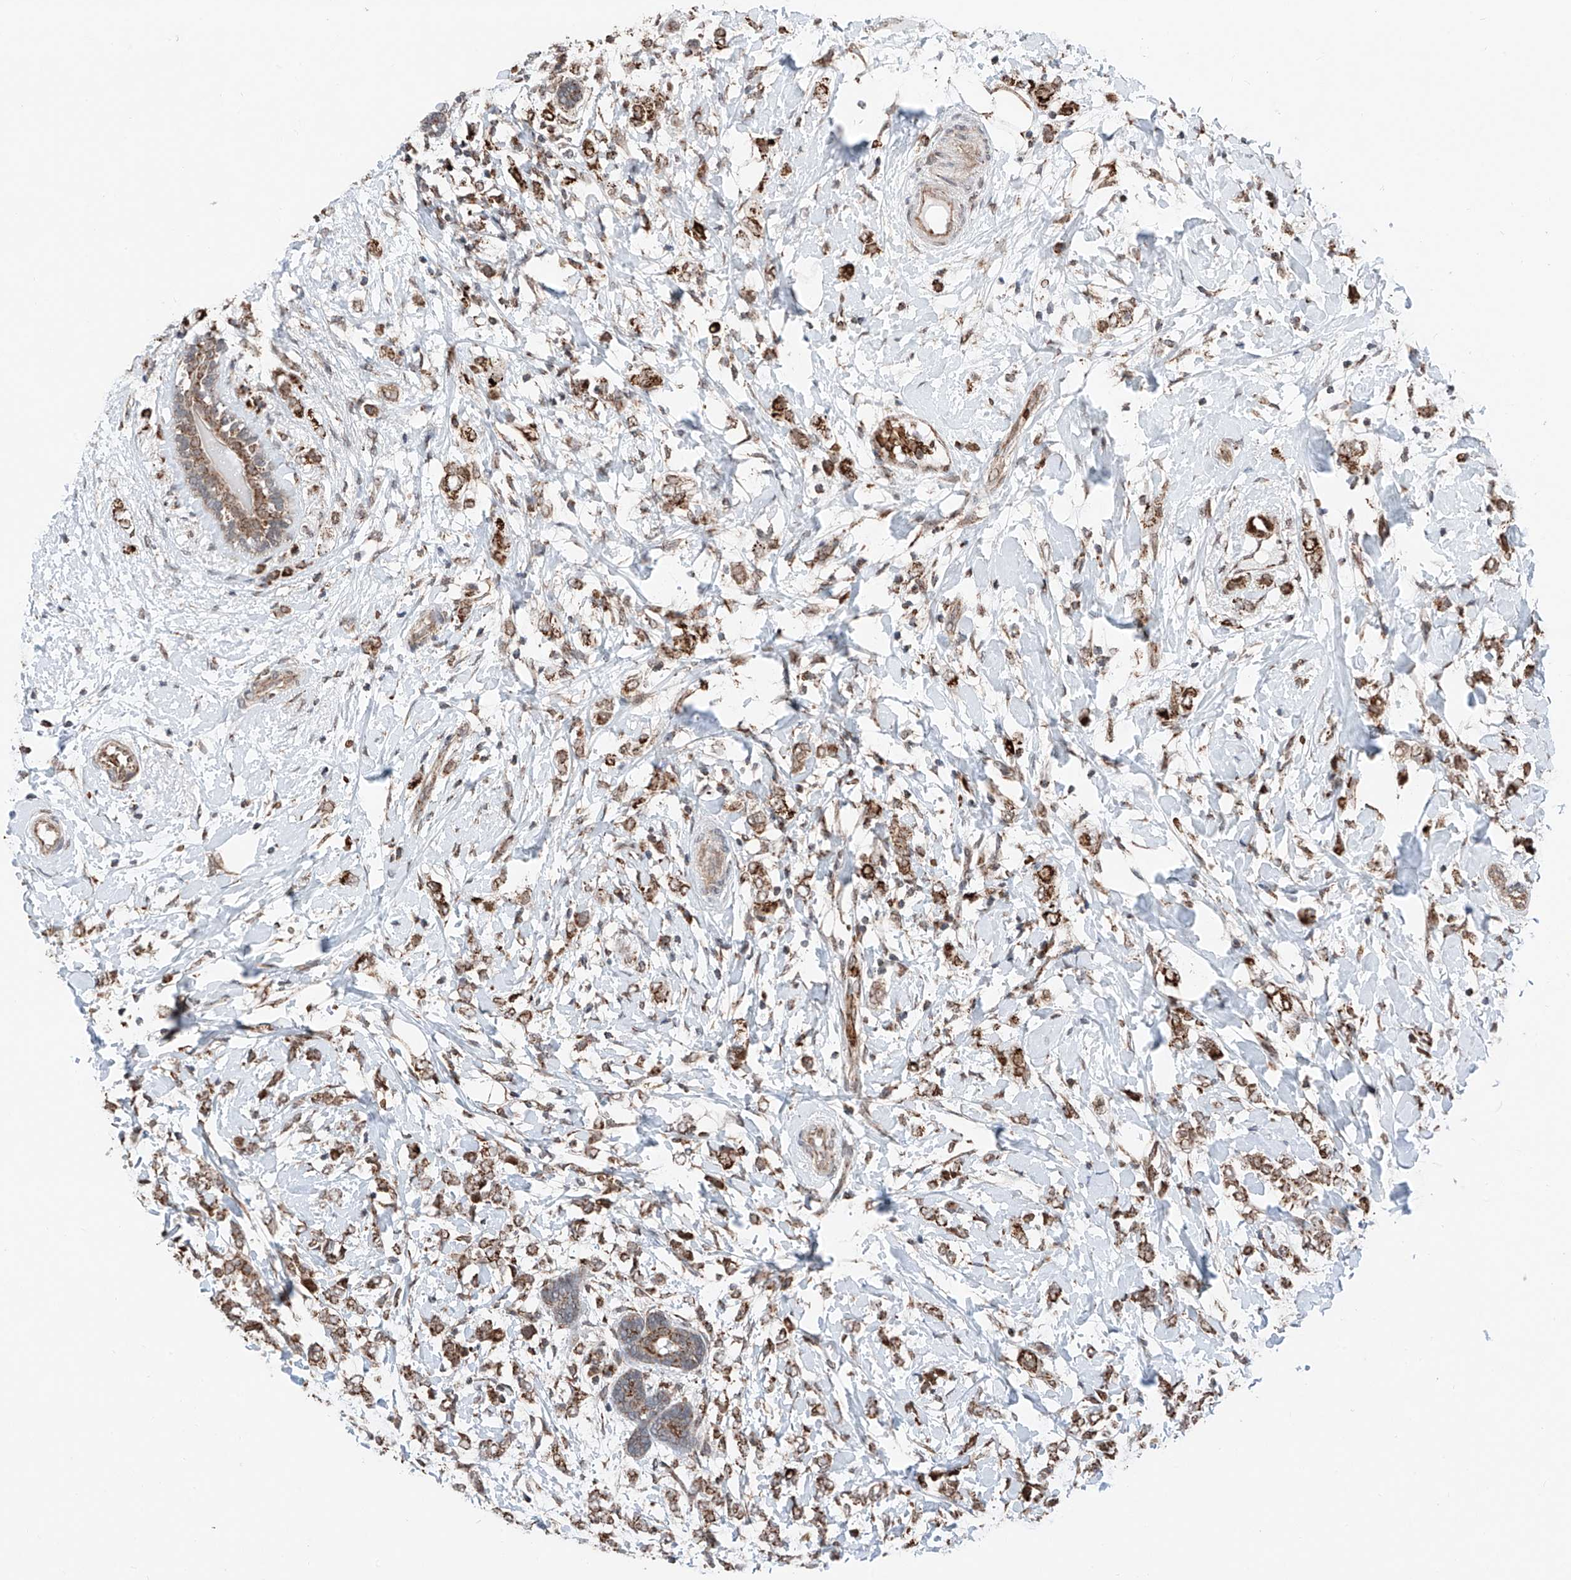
{"staining": {"intensity": "strong", "quantity": ">75%", "location": "cytoplasmic/membranous"}, "tissue": "breast cancer", "cell_type": "Tumor cells", "image_type": "cancer", "snomed": [{"axis": "morphology", "description": "Normal tissue, NOS"}, {"axis": "morphology", "description": "Lobular carcinoma"}, {"axis": "topography", "description": "Breast"}], "caption": "Immunohistochemistry (IHC) image of human breast cancer stained for a protein (brown), which shows high levels of strong cytoplasmic/membranous positivity in approximately >75% of tumor cells.", "gene": "ZSCAN29", "patient": {"sex": "female", "age": 47}}